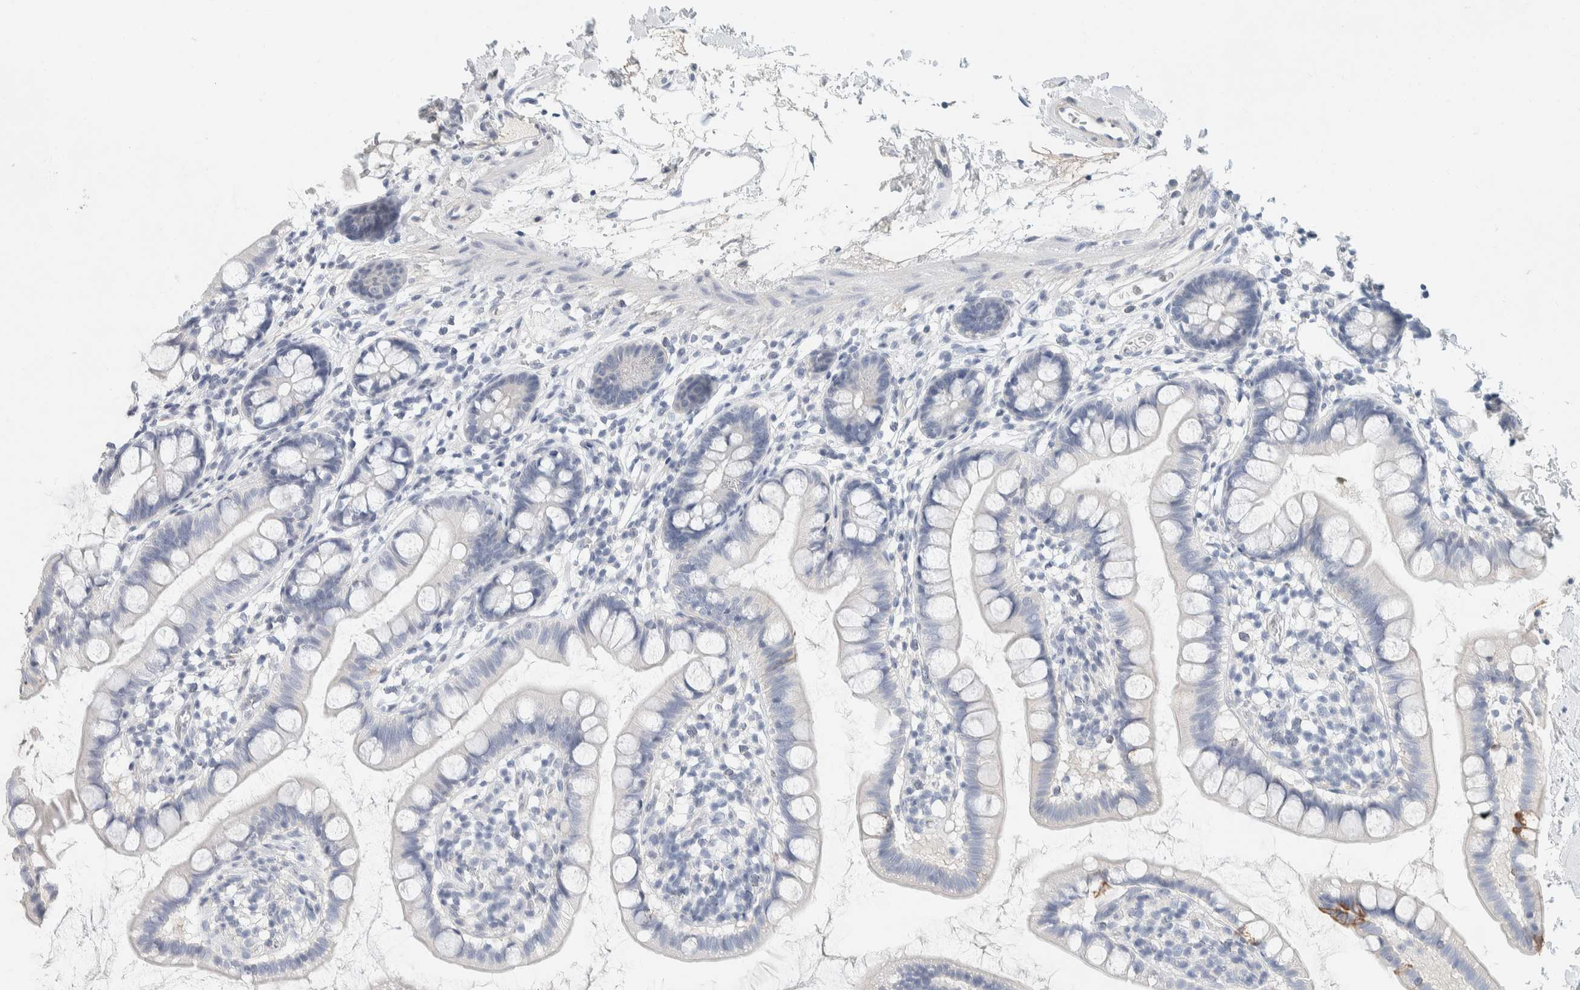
{"staining": {"intensity": "negative", "quantity": "none", "location": "none"}, "tissue": "small intestine", "cell_type": "Glandular cells", "image_type": "normal", "snomed": [{"axis": "morphology", "description": "Normal tissue, NOS"}, {"axis": "topography", "description": "Small intestine"}], "caption": "A photomicrograph of small intestine stained for a protein demonstrates no brown staining in glandular cells.", "gene": "ALOX12B", "patient": {"sex": "female", "age": 84}}